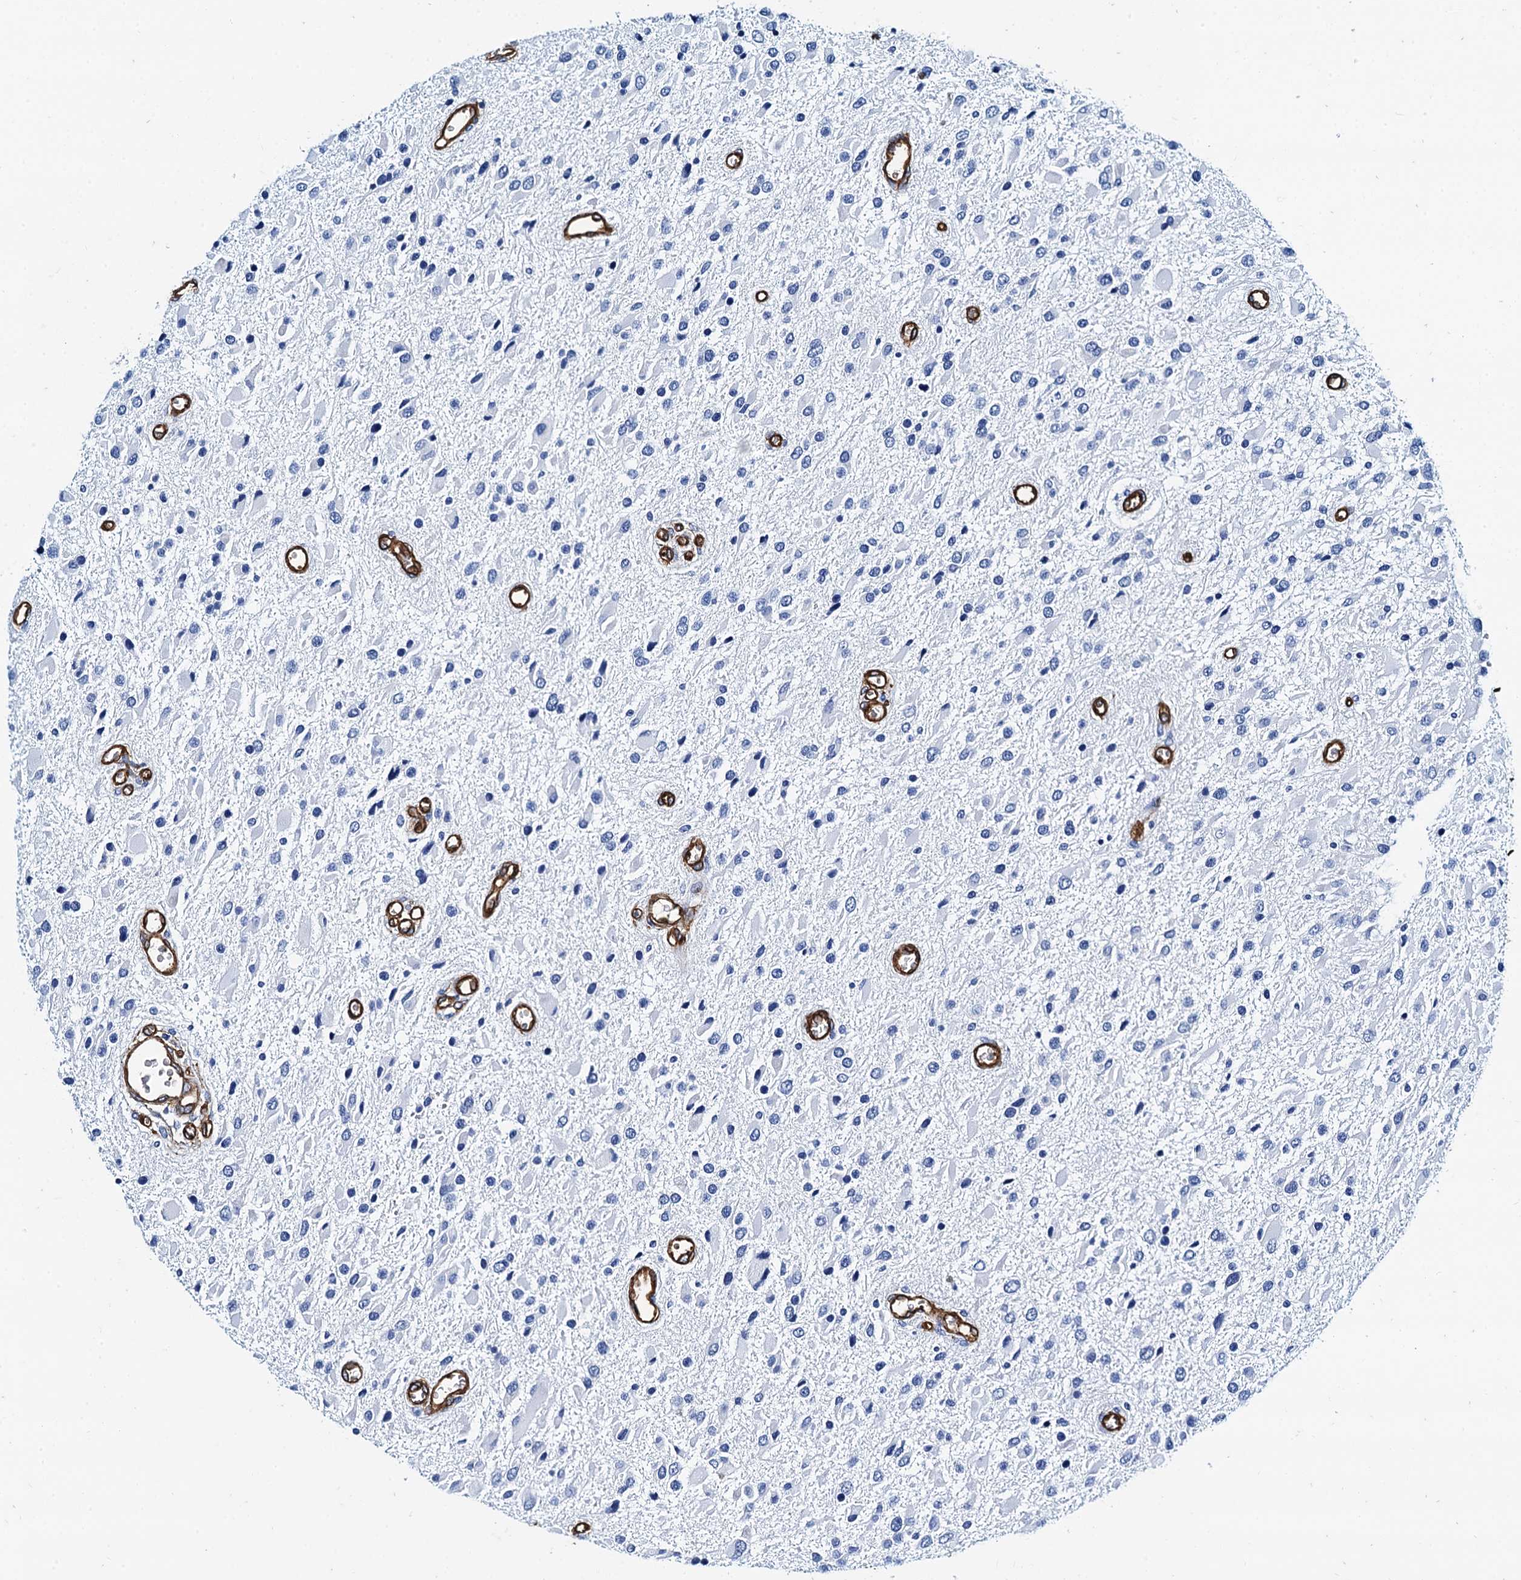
{"staining": {"intensity": "negative", "quantity": "none", "location": "none"}, "tissue": "glioma", "cell_type": "Tumor cells", "image_type": "cancer", "snomed": [{"axis": "morphology", "description": "Glioma, malignant, High grade"}, {"axis": "topography", "description": "Brain"}], "caption": "High power microscopy histopathology image of an immunohistochemistry image of high-grade glioma (malignant), revealing no significant staining in tumor cells.", "gene": "CAVIN2", "patient": {"sex": "male", "age": 53}}